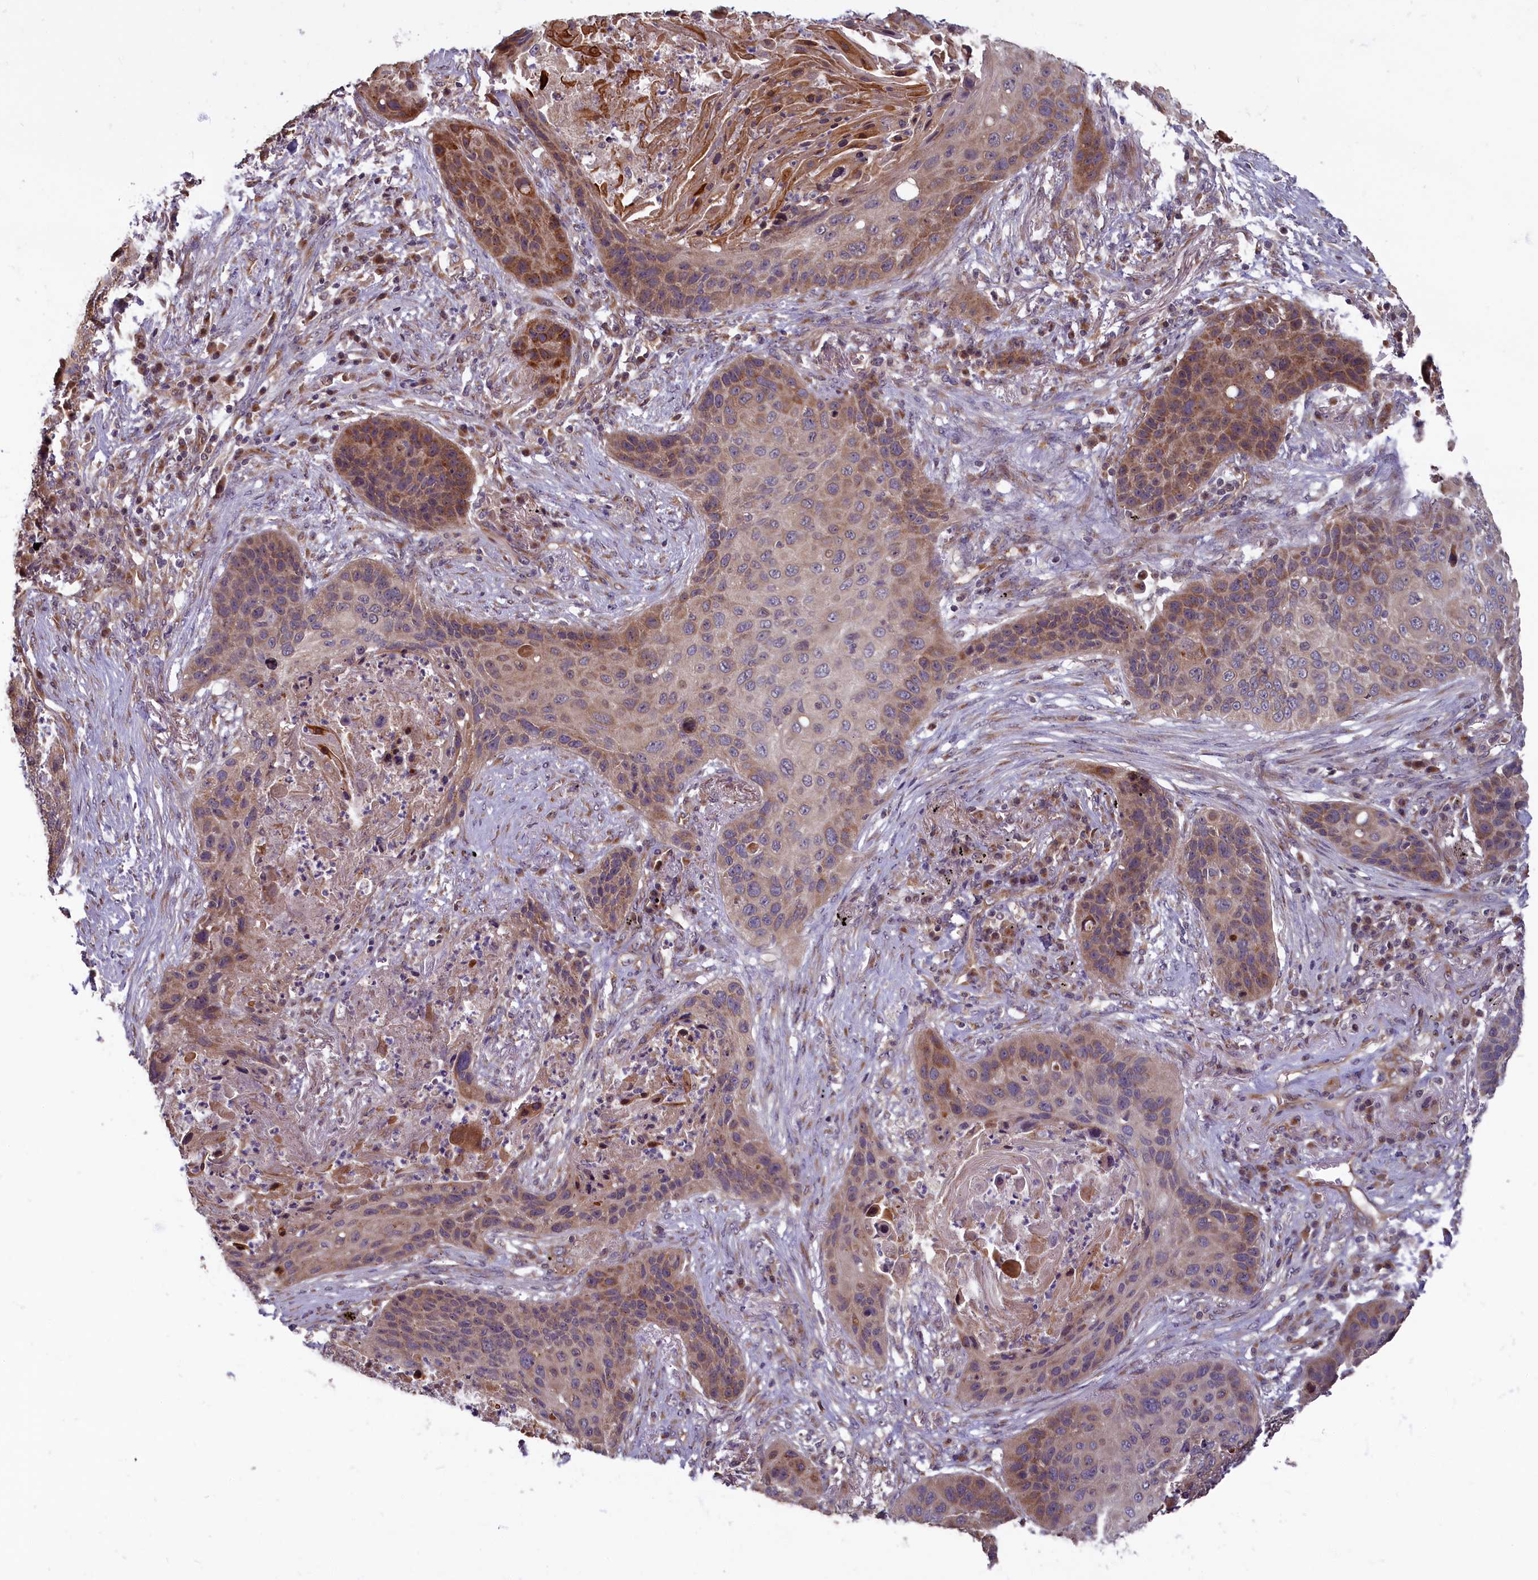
{"staining": {"intensity": "moderate", "quantity": ">75%", "location": "cytoplasmic/membranous"}, "tissue": "lung cancer", "cell_type": "Tumor cells", "image_type": "cancer", "snomed": [{"axis": "morphology", "description": "Squamous cell carcinoma, NOS"}, {"axis": "topography", "description": "Lung"}], "caption": "A brown stain shows moderate cytoplasmic/membranous positivity of a protein in lung cancer tumor cells.", "gene": "MYCBP", "patient": {"sex": "female", "age": 63}}